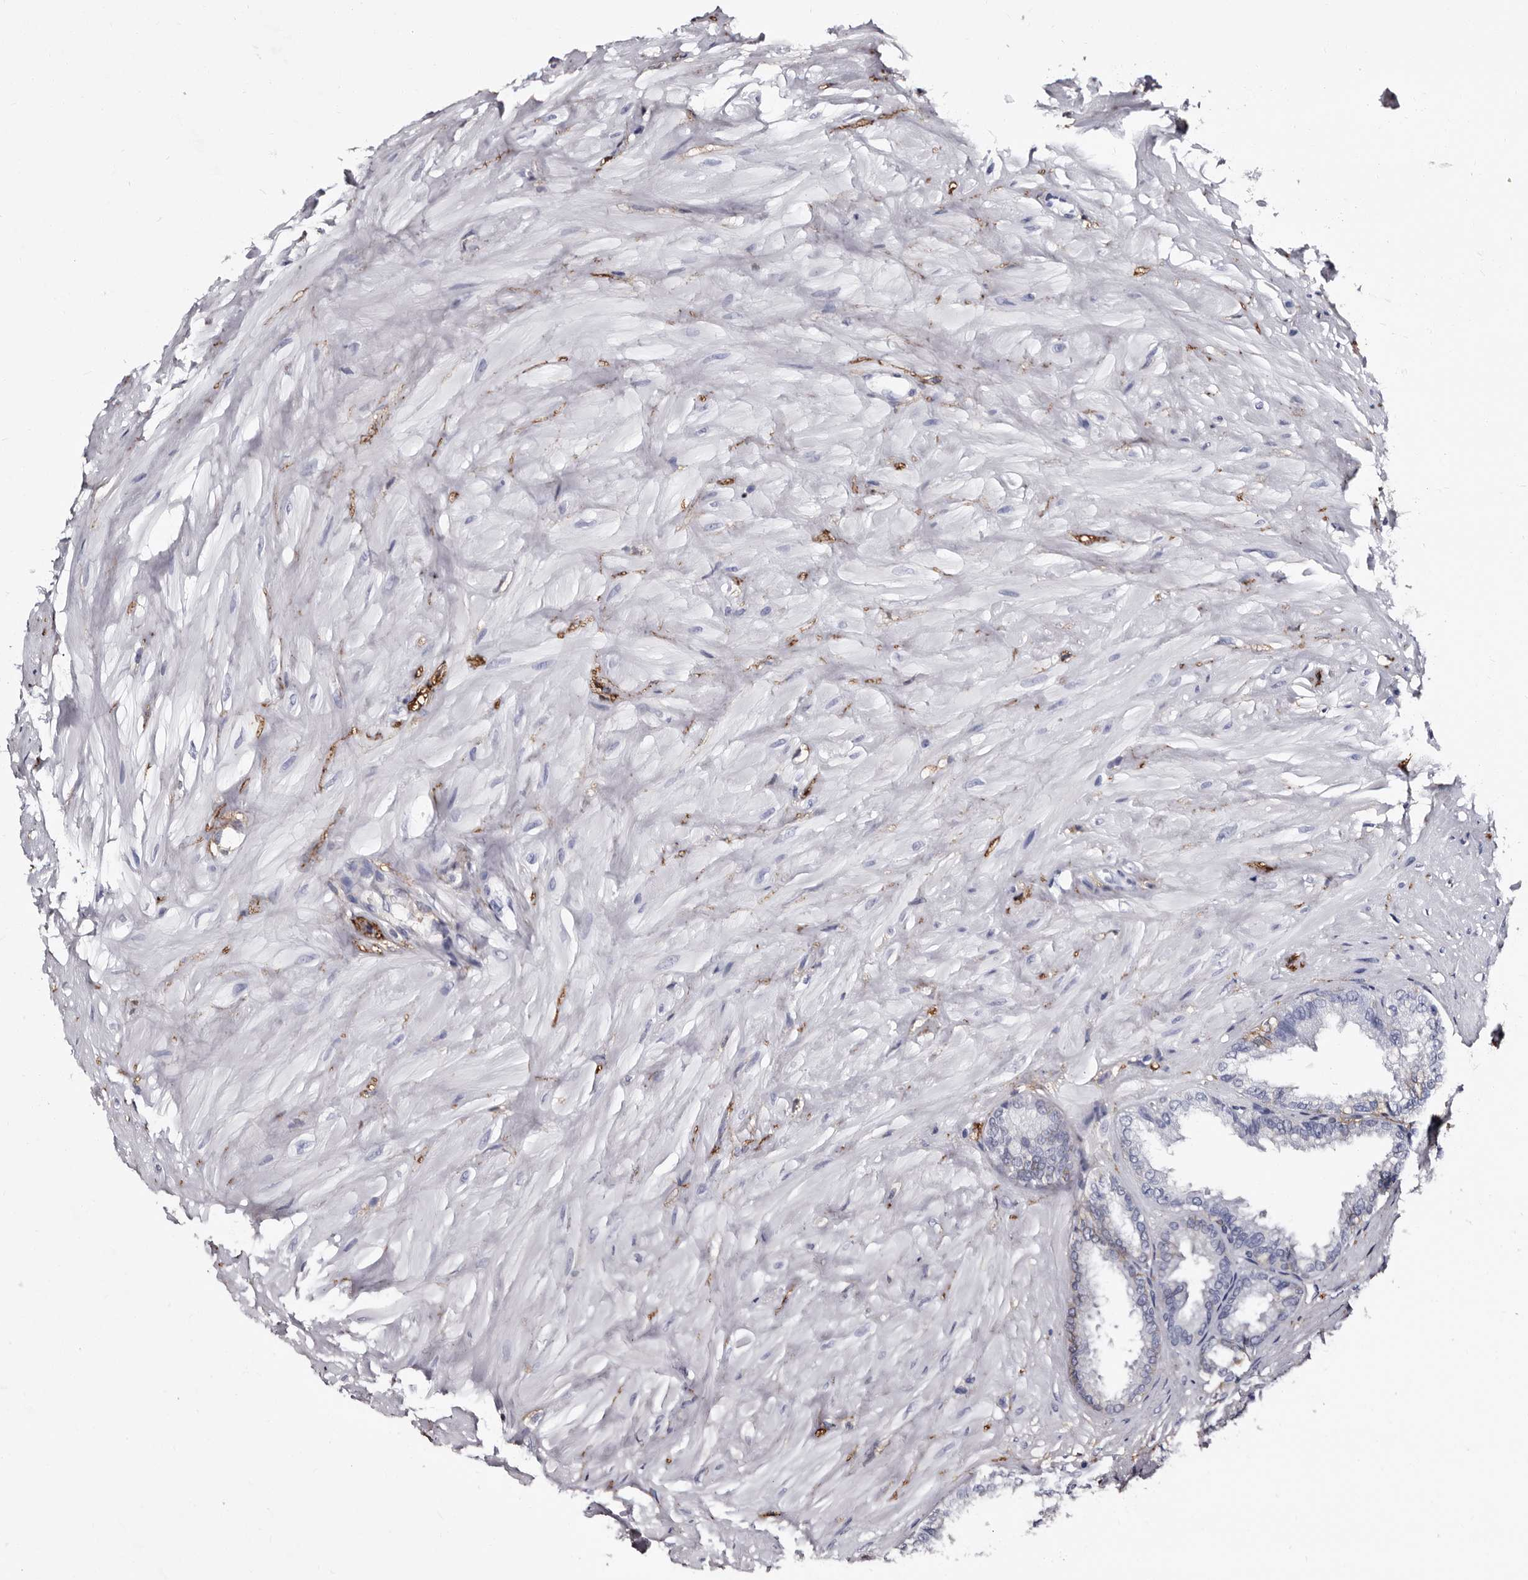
{"staining": {"intensity": "weak", "quantity": "<25%", "location": "cytoplasmic/membranous"}, "tissue": "seminal vesicle", "cell_type": "Glandular cells", "image_type": "normal", "snomed": [{"axis": "morphology", "description": "Normal tissue, NOS"}, {"axis": "topography", "description": "Seminal veicle"}], "caption": "The immunohistochemistry image has no significant positivity in glandular cells of seminal vesicle.", "gene": "EPB41L3", "patient": {"sex": "male", "age": 64}}